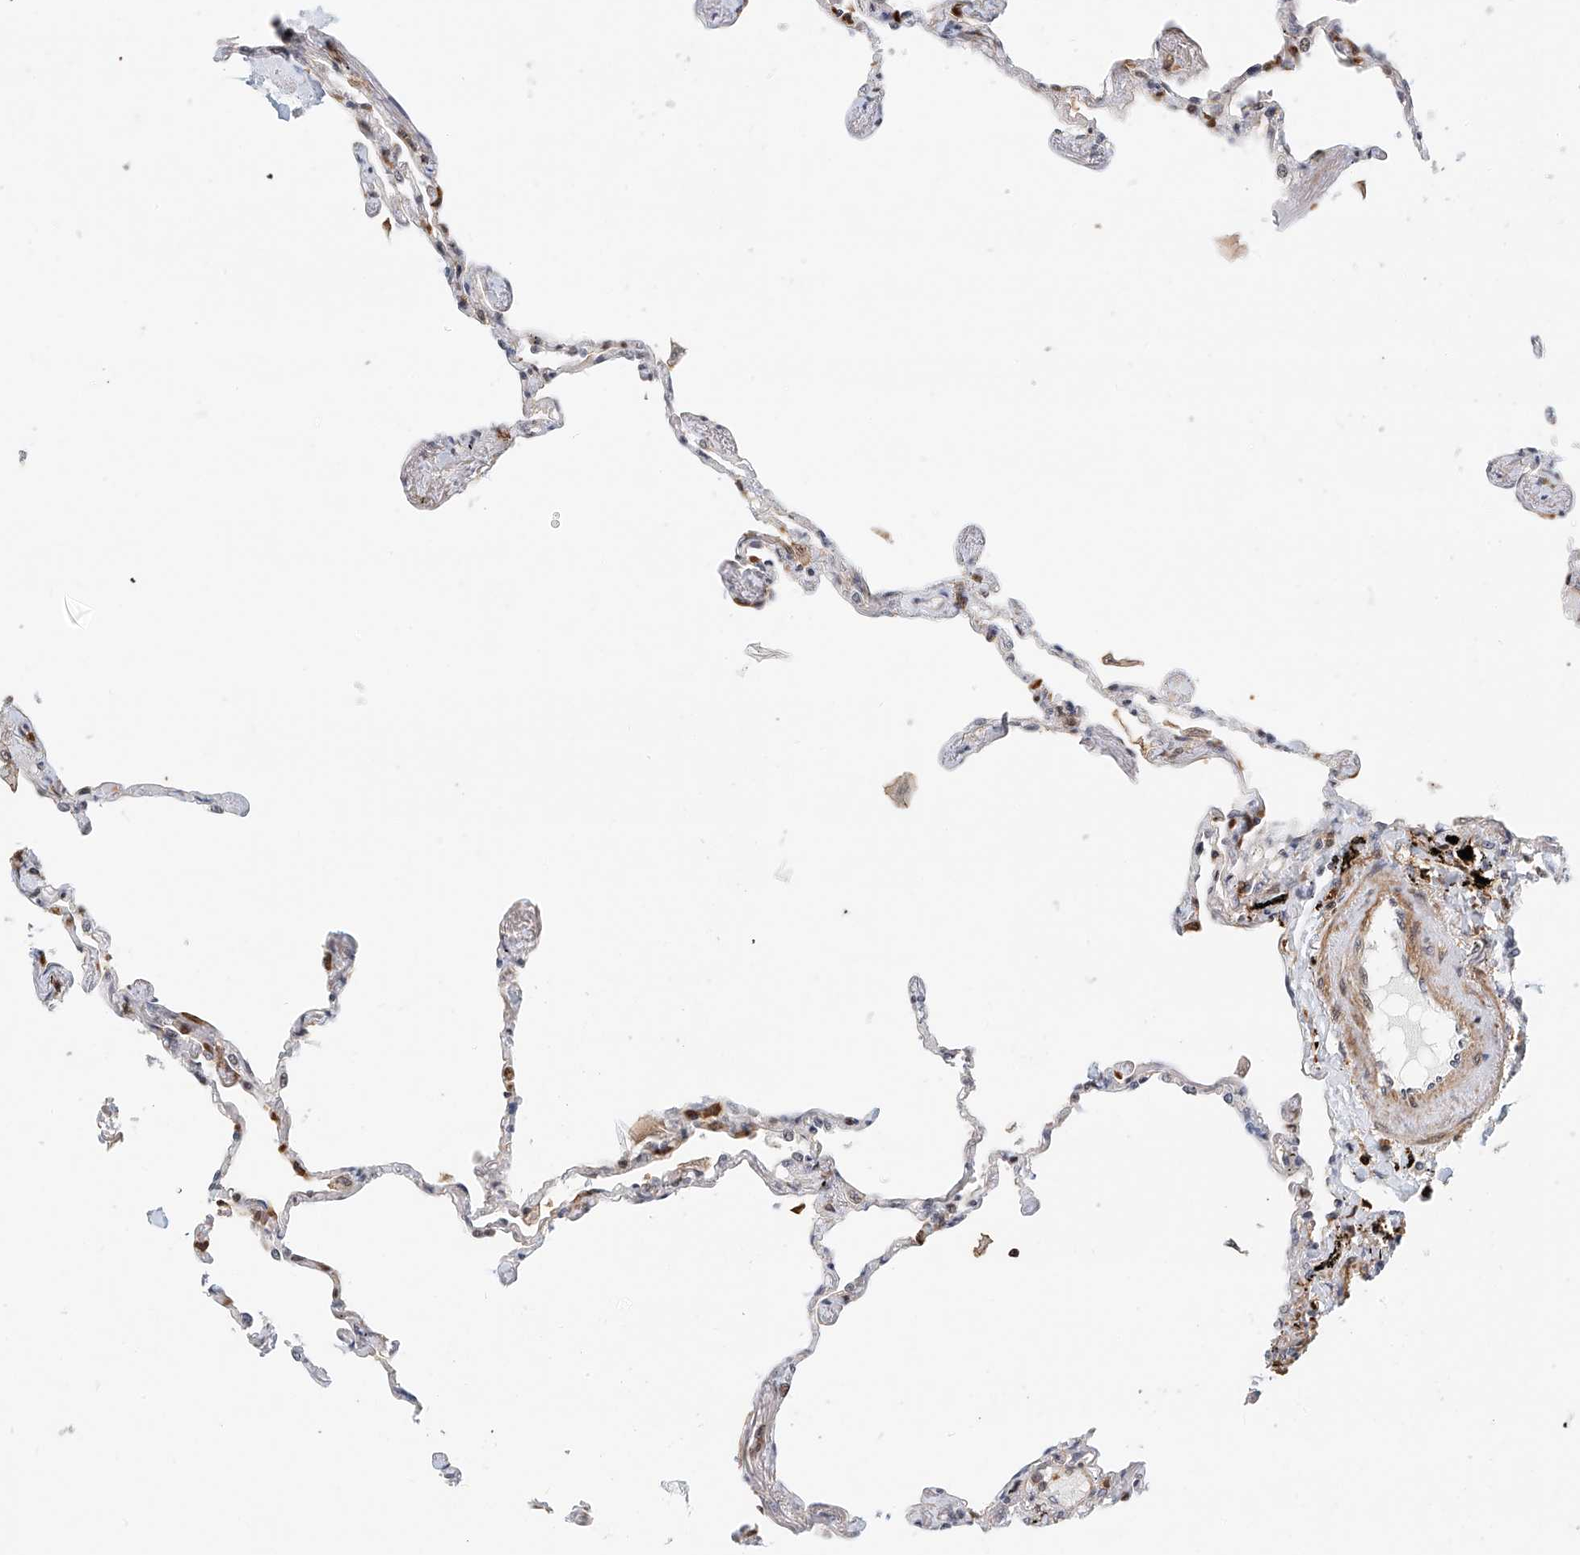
{"staining": {"intensity": "strong", "quantity": "25%-75%", "location": "cytoplasmic/membranous"}, "tissue": "lung", "cell_type": "Alveolar cells", "image_type": "normal", "snomed": [{"axis": "morphology", "description": "Normal tissue, NOS"}, {"axis": "topography", "description": "Lung"}], "caption": "A high amount of strong cytoplasmic/membranous expression is appreciated in about 25%-75% of alveolar cells in unremarkable lung.", "gene": "MICAL1", "patient": {"sex": "female", "age": 67}}